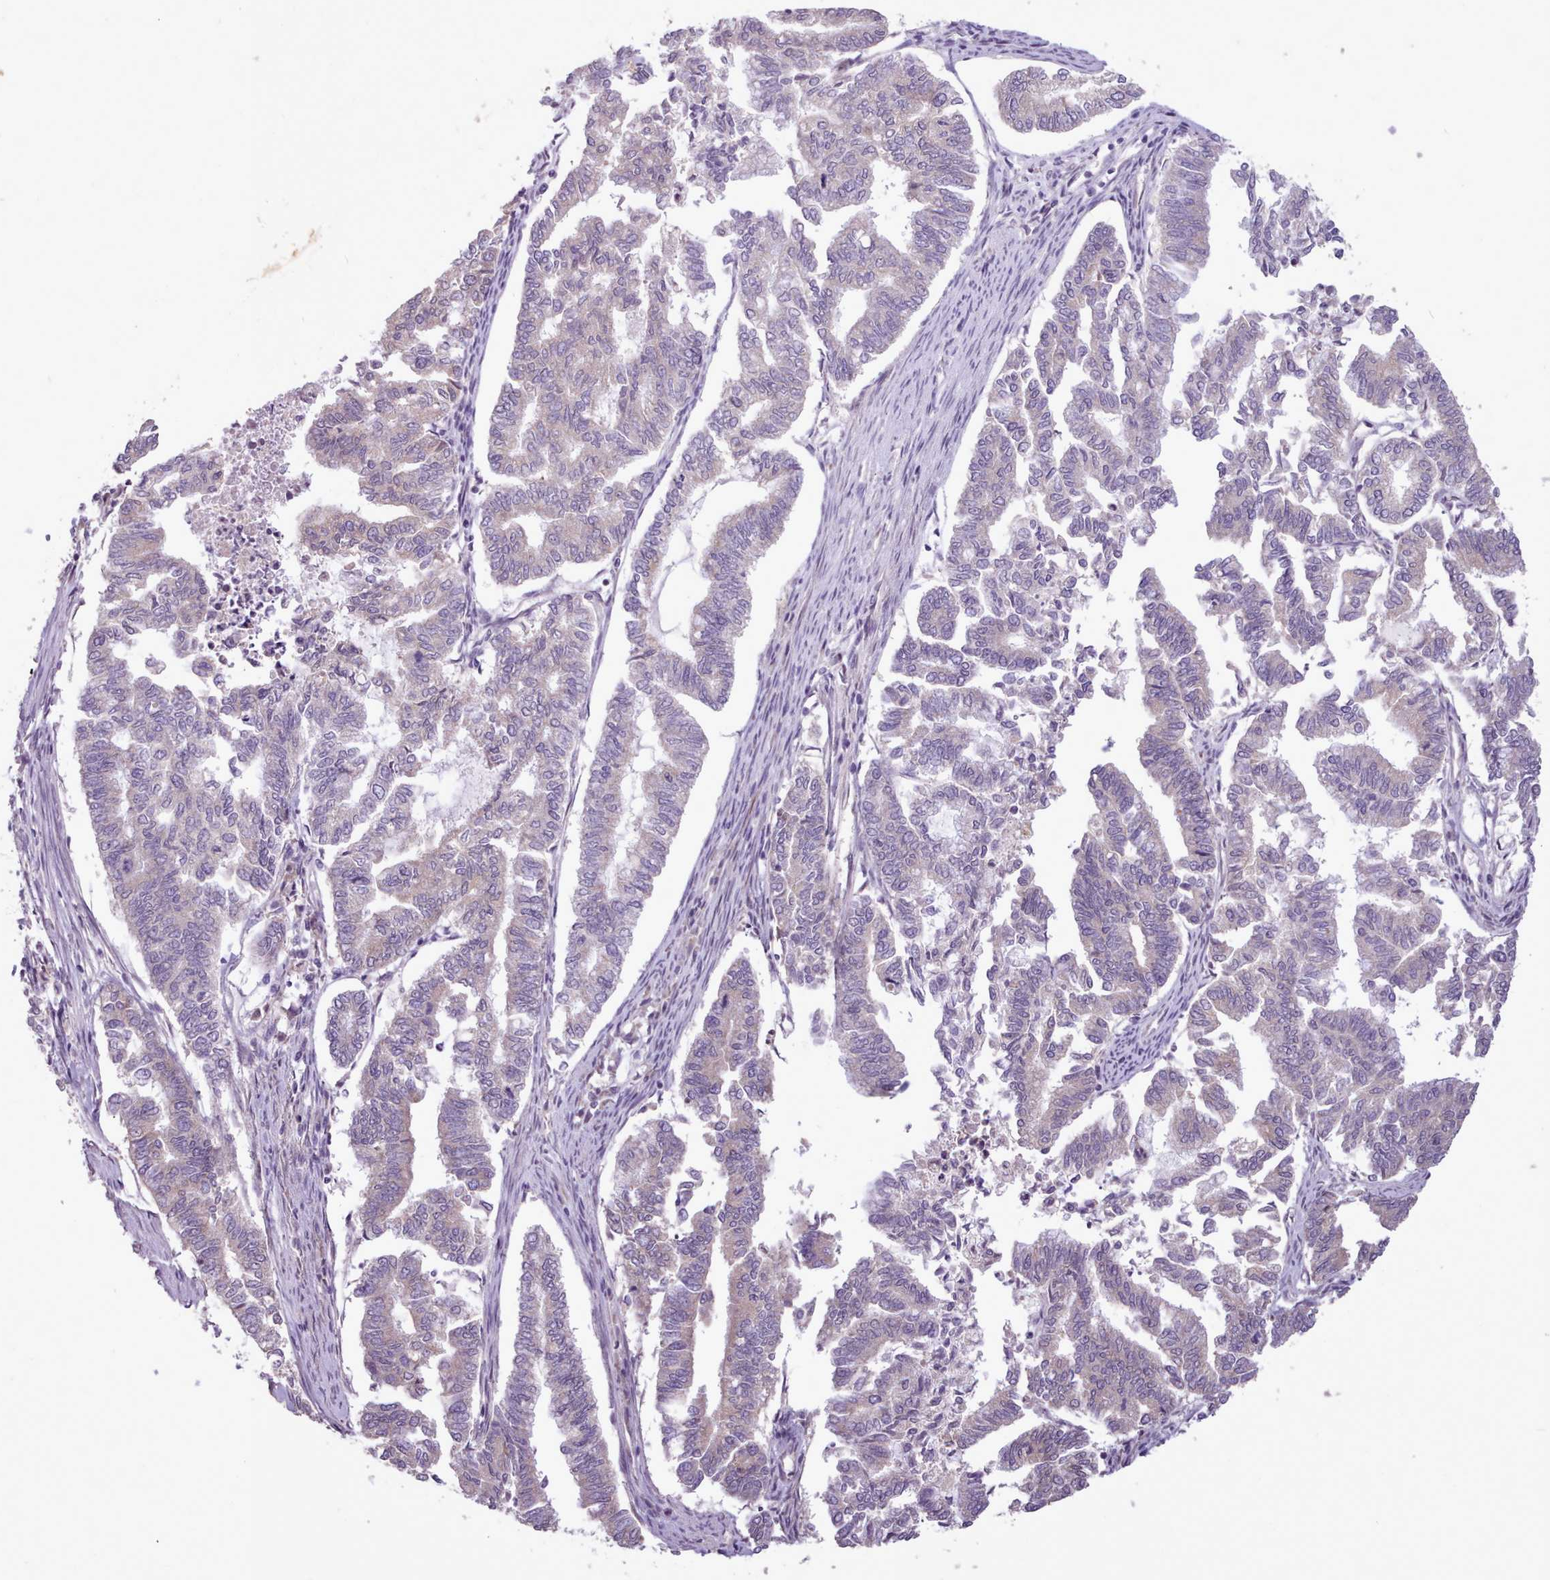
{"staining": {"intensity": "negative", "quantity": "none", "location": "none"}, "tissue": "endometrial cancer", "cell_type": "Tumor cells", "image_type": "cancer", "snomed": [{"axis": "morphology", "description": "Adenocarcinoma, NOS"}, {"axis": "topography", "description": "Endometrium"}], "caption": "Endometrial cancer was stained to show a protein in brown. There is no significant staining in tumor cells.", "gene": "ZNF607", "patient": {"sex": "female", "age": 79}}